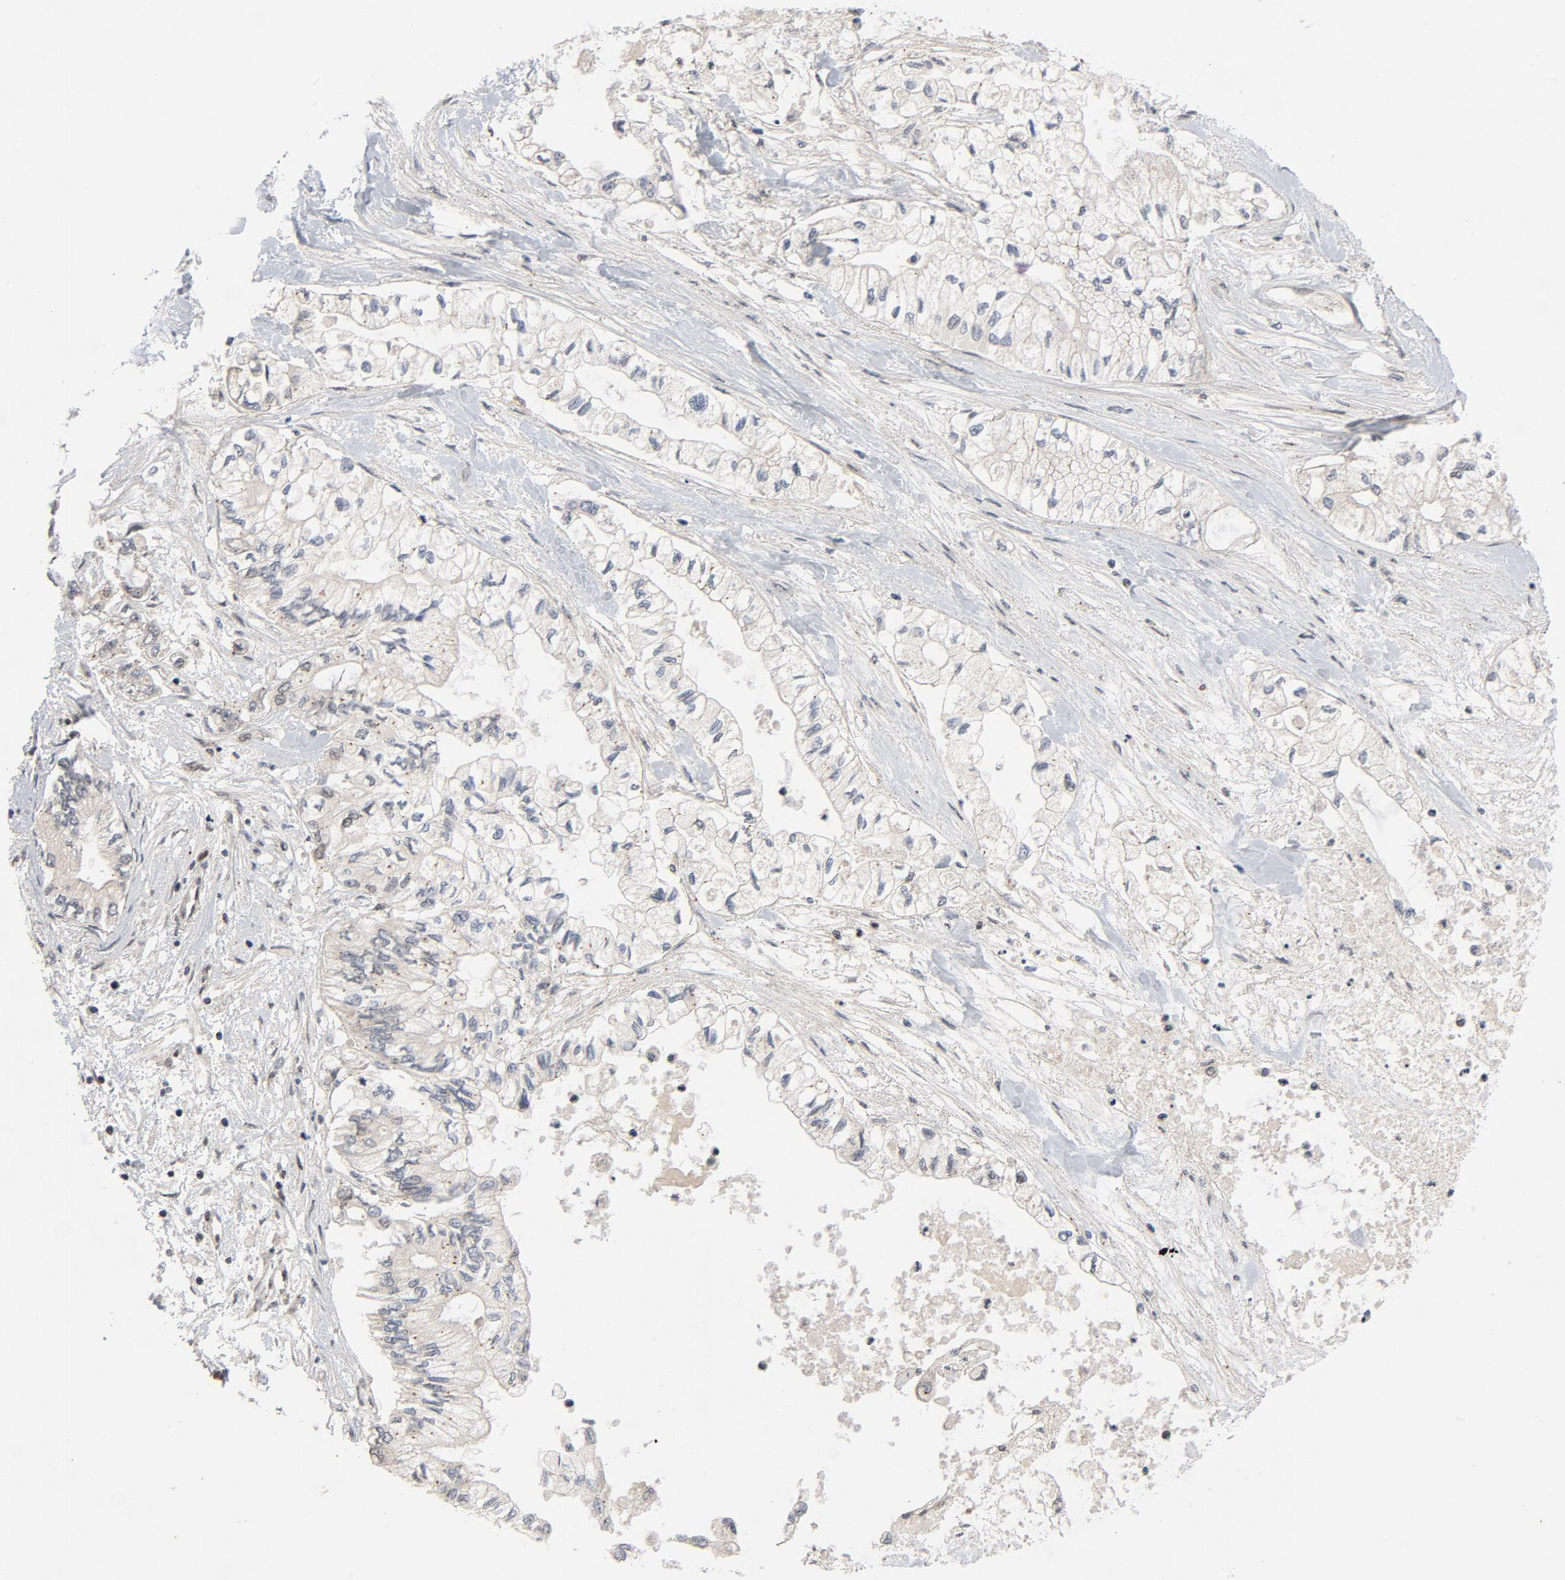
{"staining": {"intensity": "weak", "quantity": "<25%", "location": "nuclear"}, "tissue": "pancreatic cancer", "cell_type": "Tumor cells", "image_type": "cancer", "snomed": [{"axis": "morphology", "description": "Adenocarcinoma, NOS"}, {"axis": "topography", "description": "Pancreas"}], "caption": "This photomicrograph is of pancreatic cancer stained with immunohistochemistry to label a protein in brown with the nuclei are counter-stained blue. There is no expression in tumor cells.", "gene": "SMARCD1", "patient": {"sex": "male", "age": 79}}